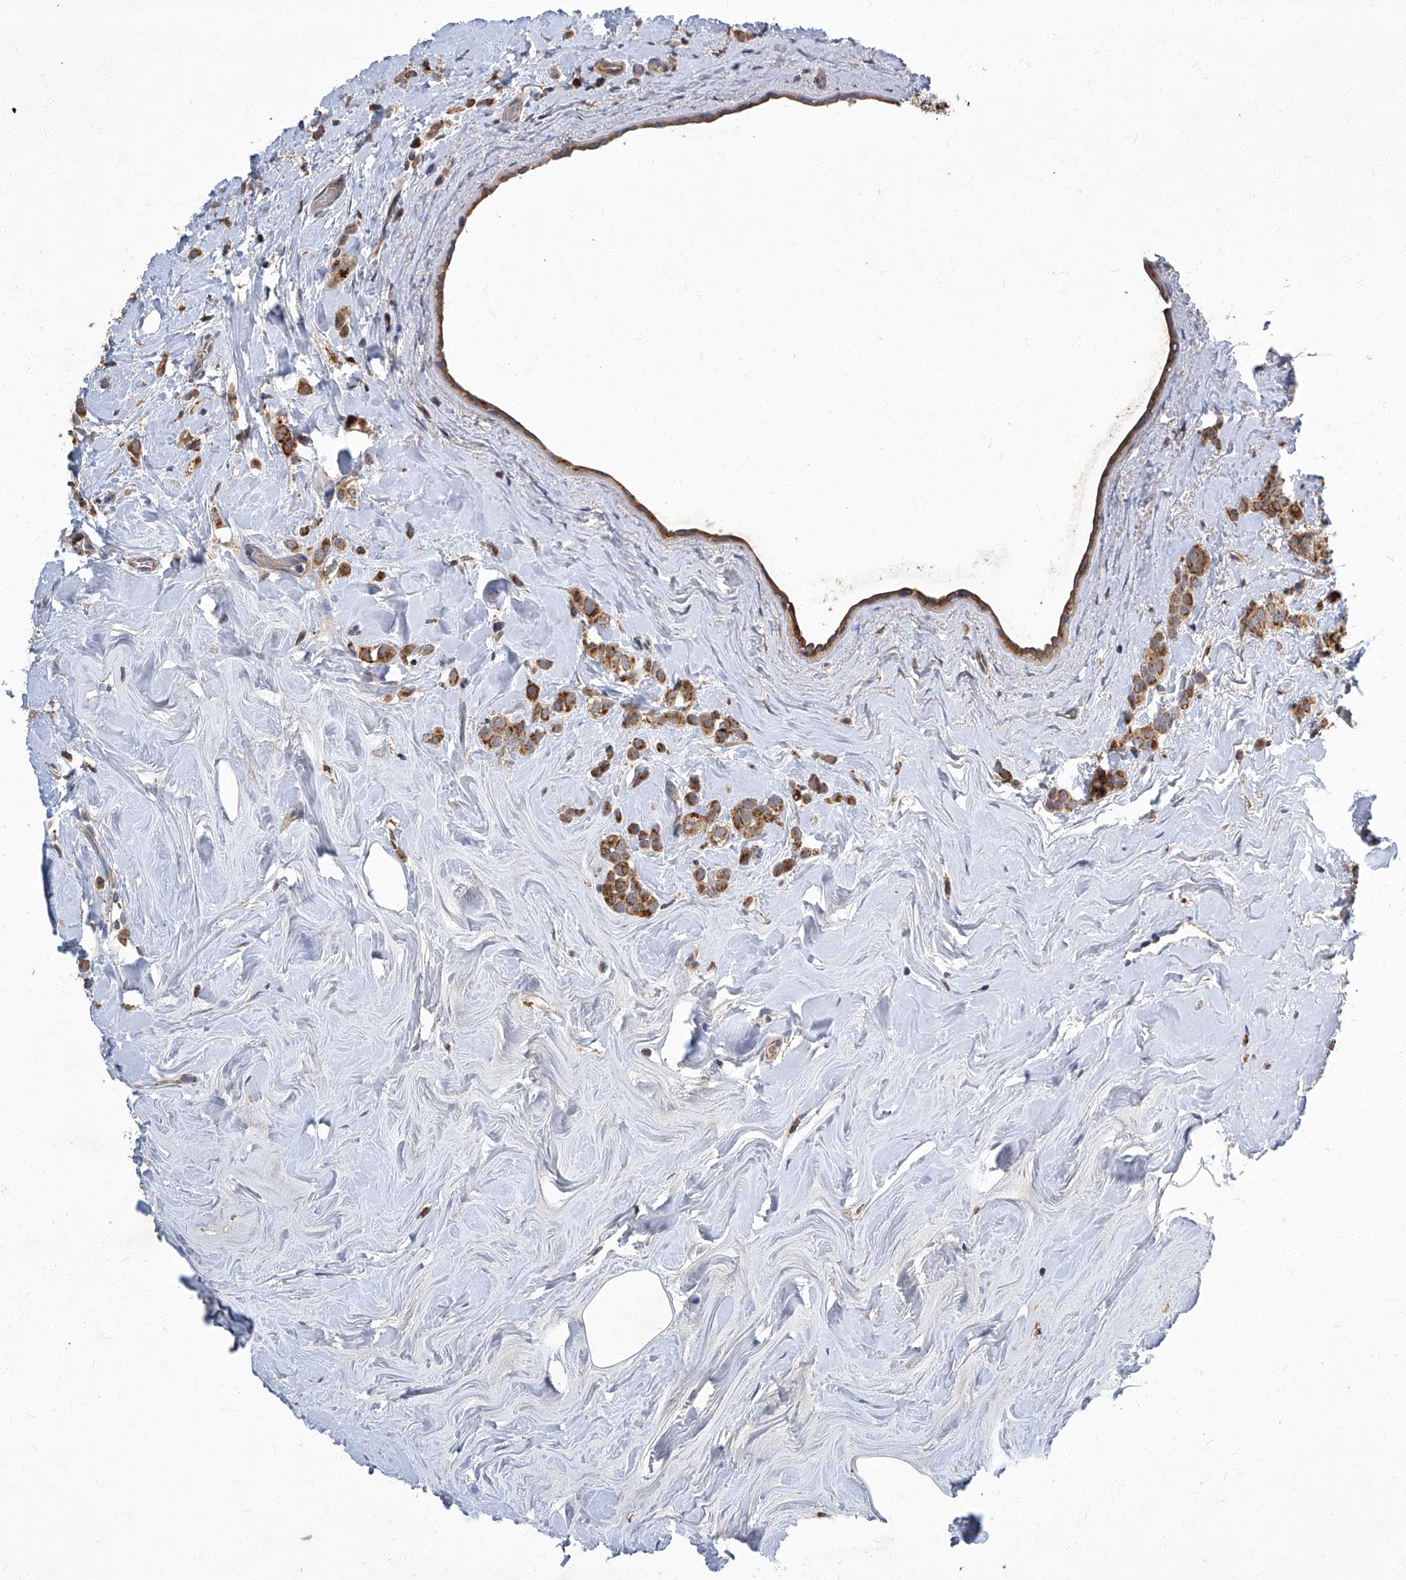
{"staining": {"intensity": "moderate", "quantity": ">75%", "location": "cytoplasmic/membranous"}, "tissue": "breast cancer", "cell_type": "Tumor cells", "image_type": "cancer", "snomed": [{"axis": "morphology", "description": "Lobular carcinoma"}, {"axis": "topography", "description": "Breast"}], "caption": "Breast lobular carcinoma stained with a protein marker exhibits moderate staining in tumor cells.", "gene": "TNFRSF13B", "patient": {"sex": "female", "age": 47}}